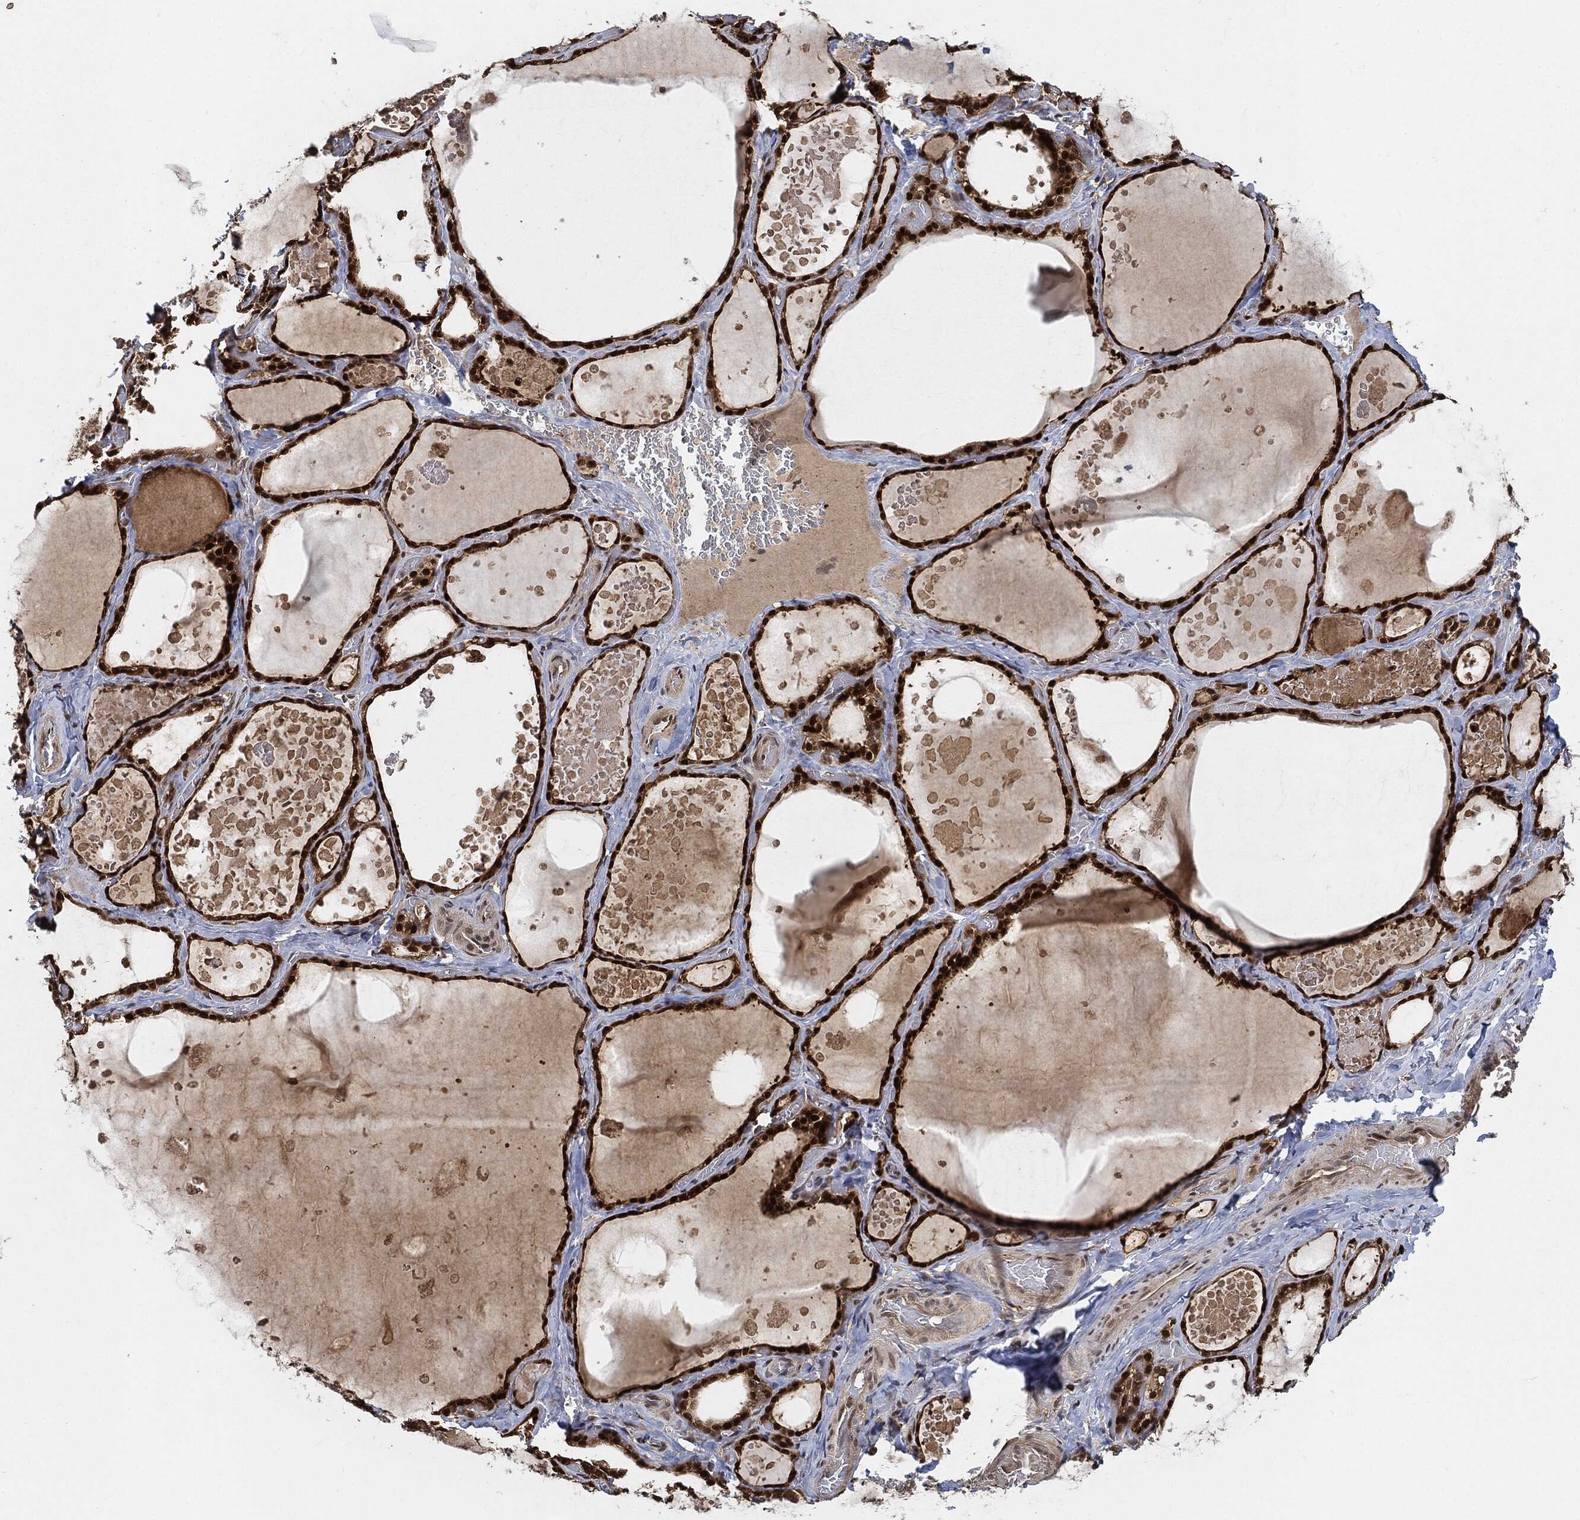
{"staining": {"intensity": "strong", "quantity": ">75%", "location": "cytoplasmic/membranous,nuclear"}, "tissue": "thyroid gland", "cell_type": "Glandular cells", "image_type": "normal", "snomed": [{"axis": "morphology", "description": "Normal tissue, NOS"}, {"axis": "topography", "description": "Thyroid gland"}], "caption": "Strong cytoplasmic/membranous,nuclear staining is seen in approximately >75% of glandular cells in normal thyroid gland.", "gene": "CUTA", "patient": {"sex": "female", "age": 56}}